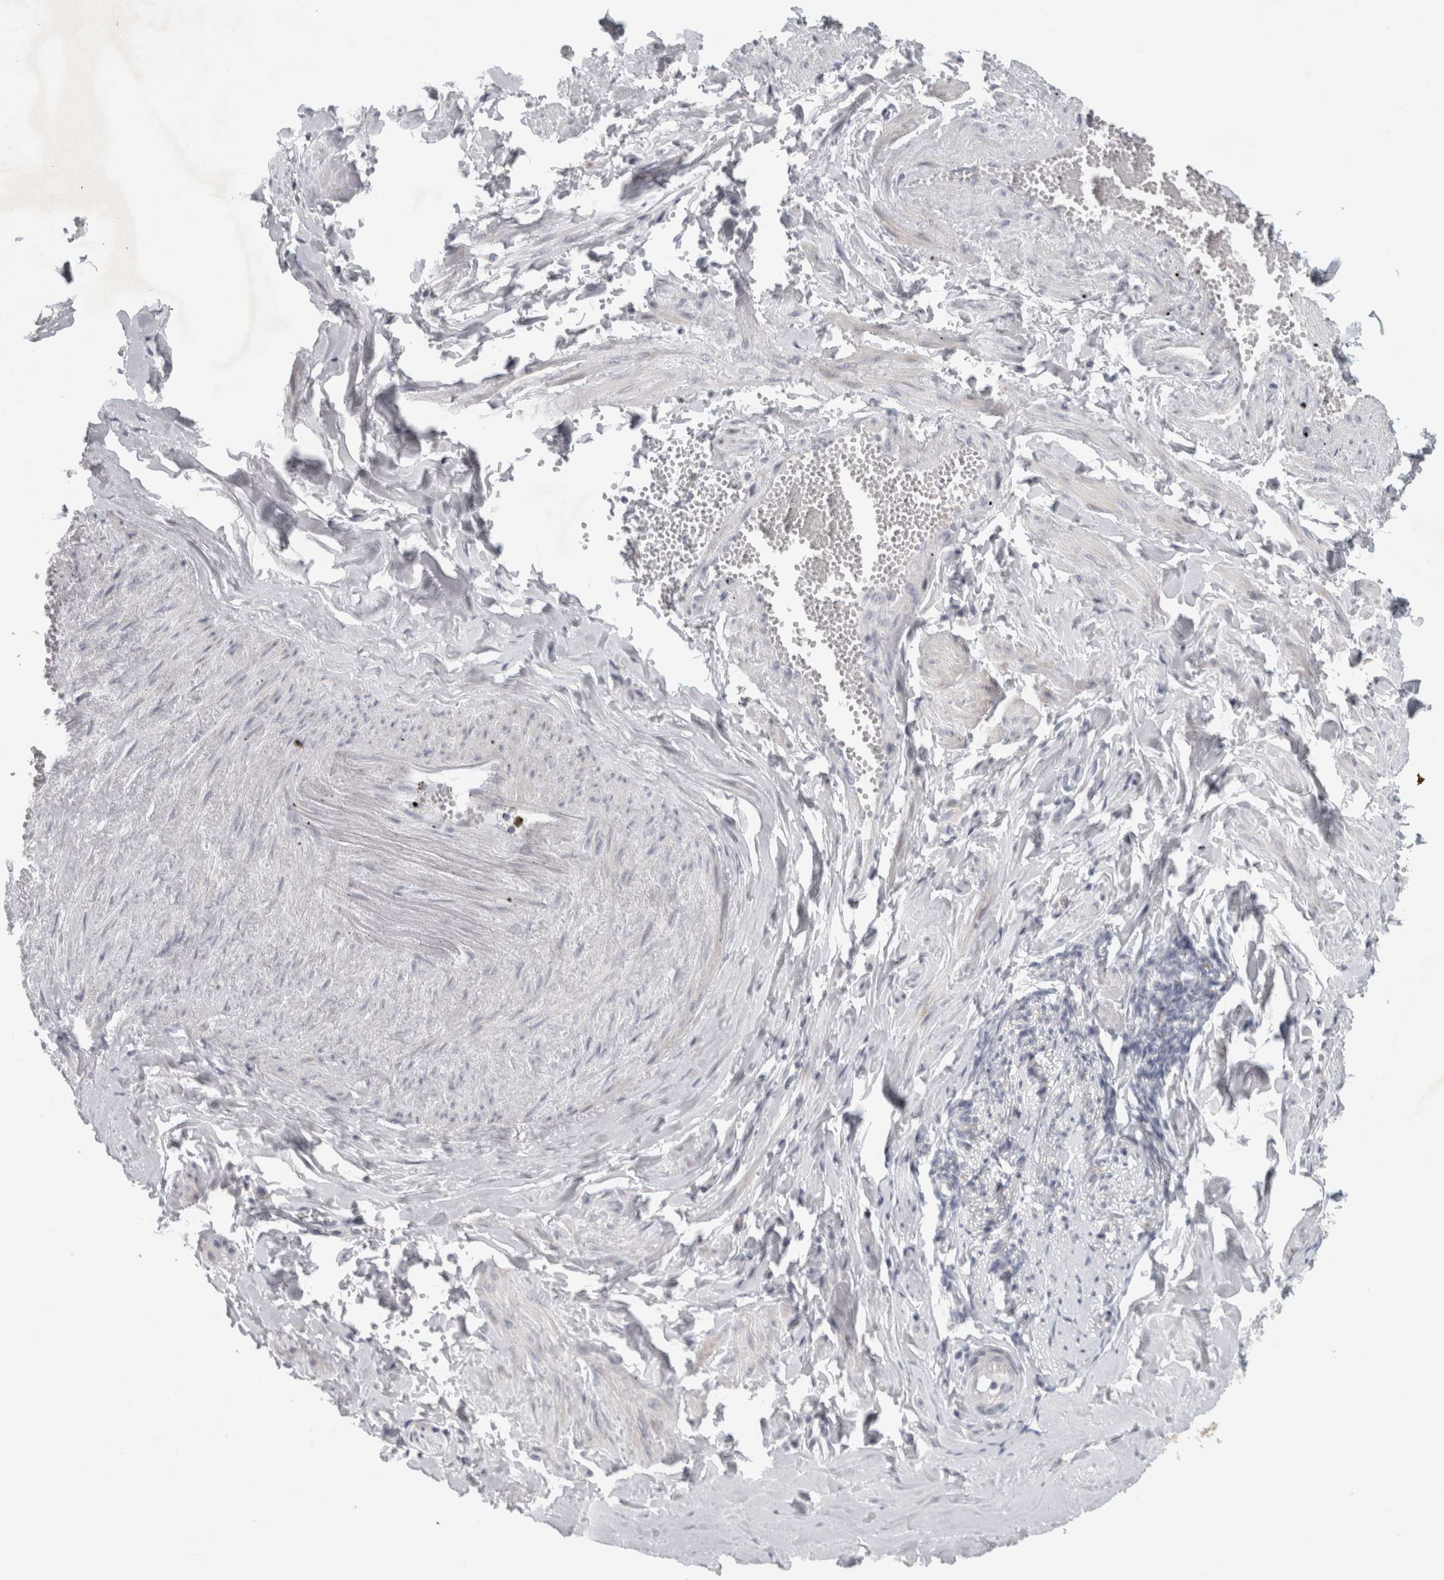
{"staining": {"intensity": "moderate", "quantity": ">75%", "location": "cytoplasmic/membranous"}, "tissue": "adipose tissue", "cell_type": "Adipocytes", "image_type": "normal", "snomed": [{"axis": "morphology", "description": "Normal tissue, NOS"}, {"axis": "topography", "description": "Vascular tissue"}, {"axis": "topography", "description": "Fallopian tube"}, {"axis": "topography", "description": "Ovary"}], "caption": "An image showing moderate cytoplasmic/membranous positivity in approximately >75% of adipocytes in normal adipose tissue, as visualized by brown immunohistochemical staining.", "gene": "PTPRN2", "patient": {"sex": "female", "age": 67}}